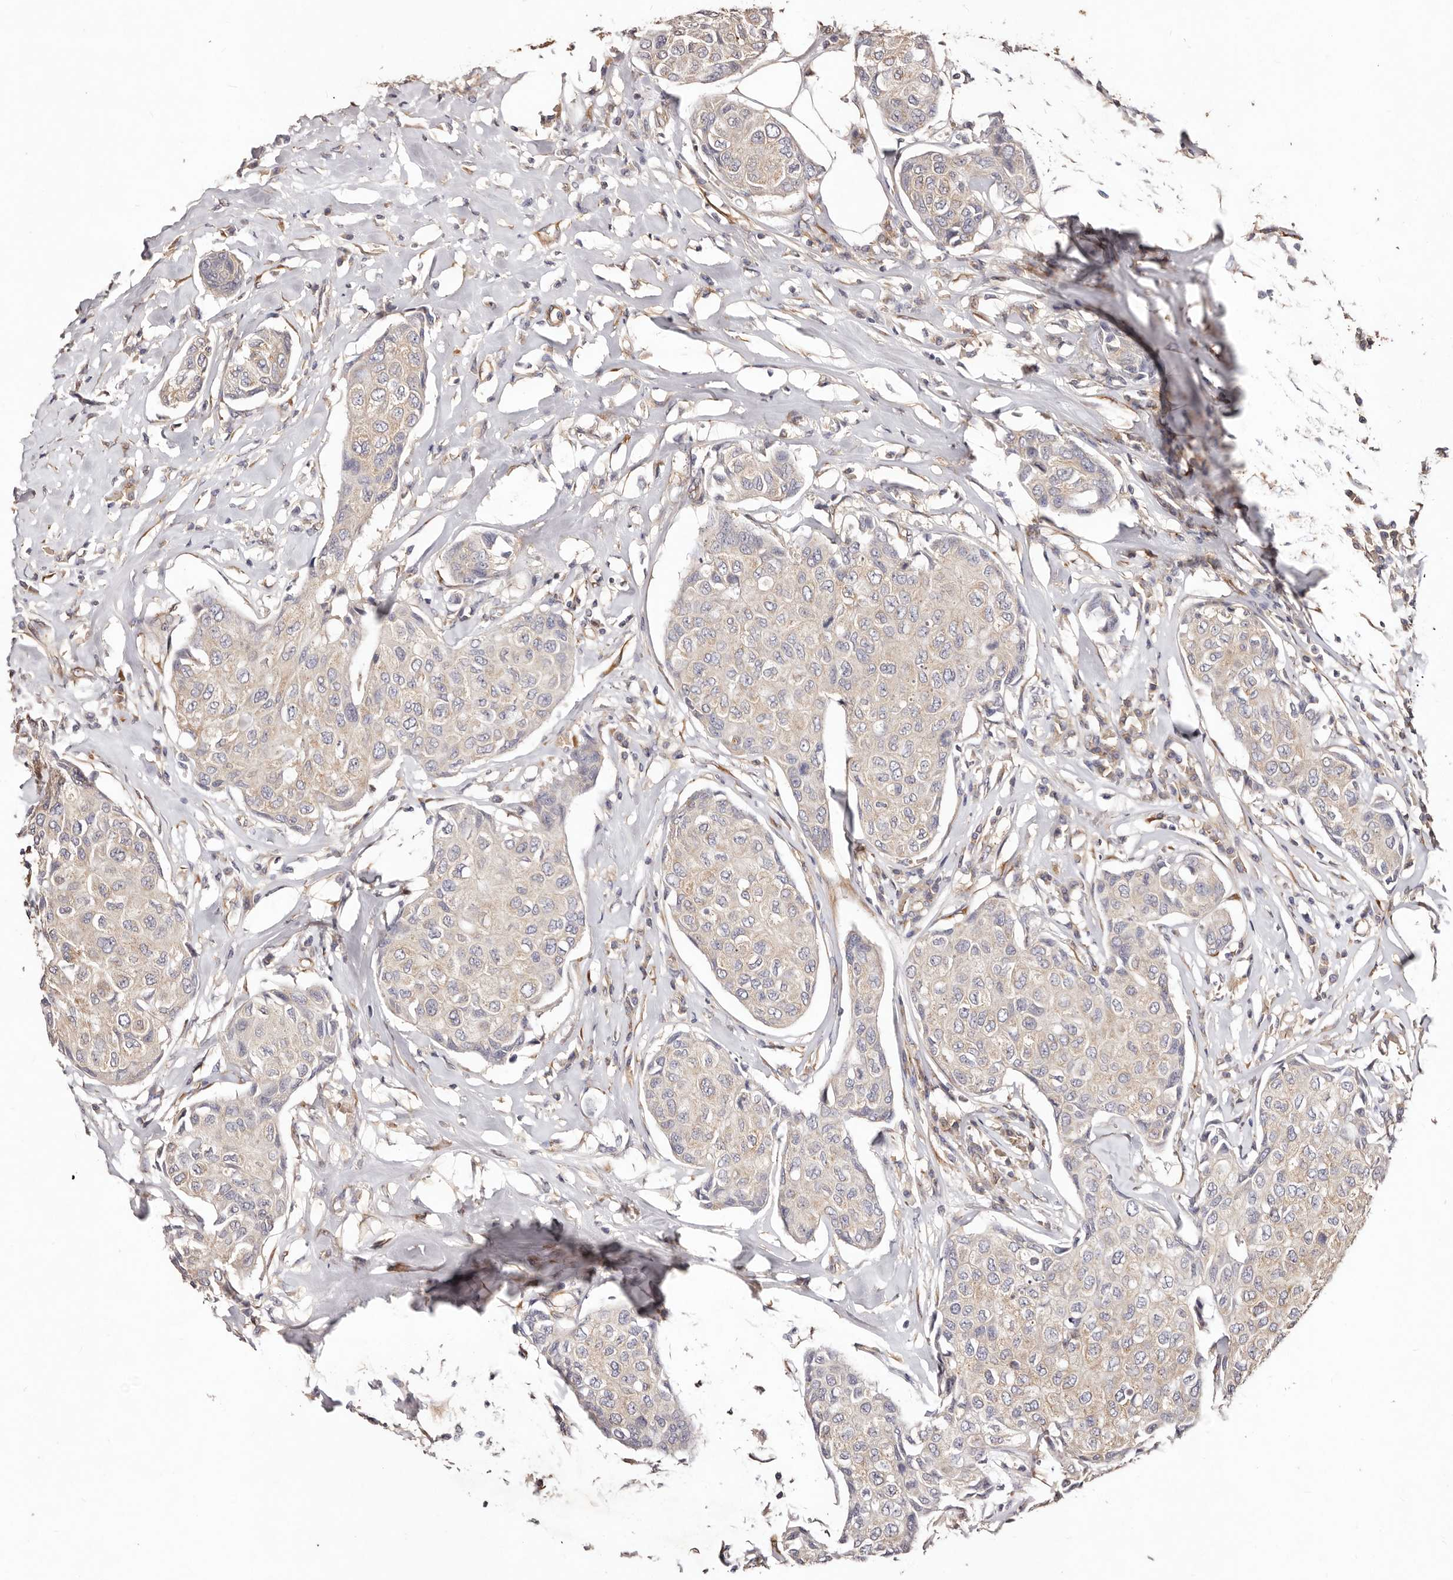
{"staining": {"intensity": "negative", "quantity": "none", "location": "none"}, "tissue": "breast cancer", "cell_type": "Tumor cells", "image_type": "cancer", "snomed": [{"axis": "morphology", "description": "Duct carcinoma"}, {"axis": "topography", "description": "Breast"}], "caption": "An IHC image of breast cancer (intraductal carcinoma) is shown. There is no staining in tumor cells of breast cancer (intraductal carcinoma).", "gene": "CCL14", "patient": {"sex": "female", "age": 80}}